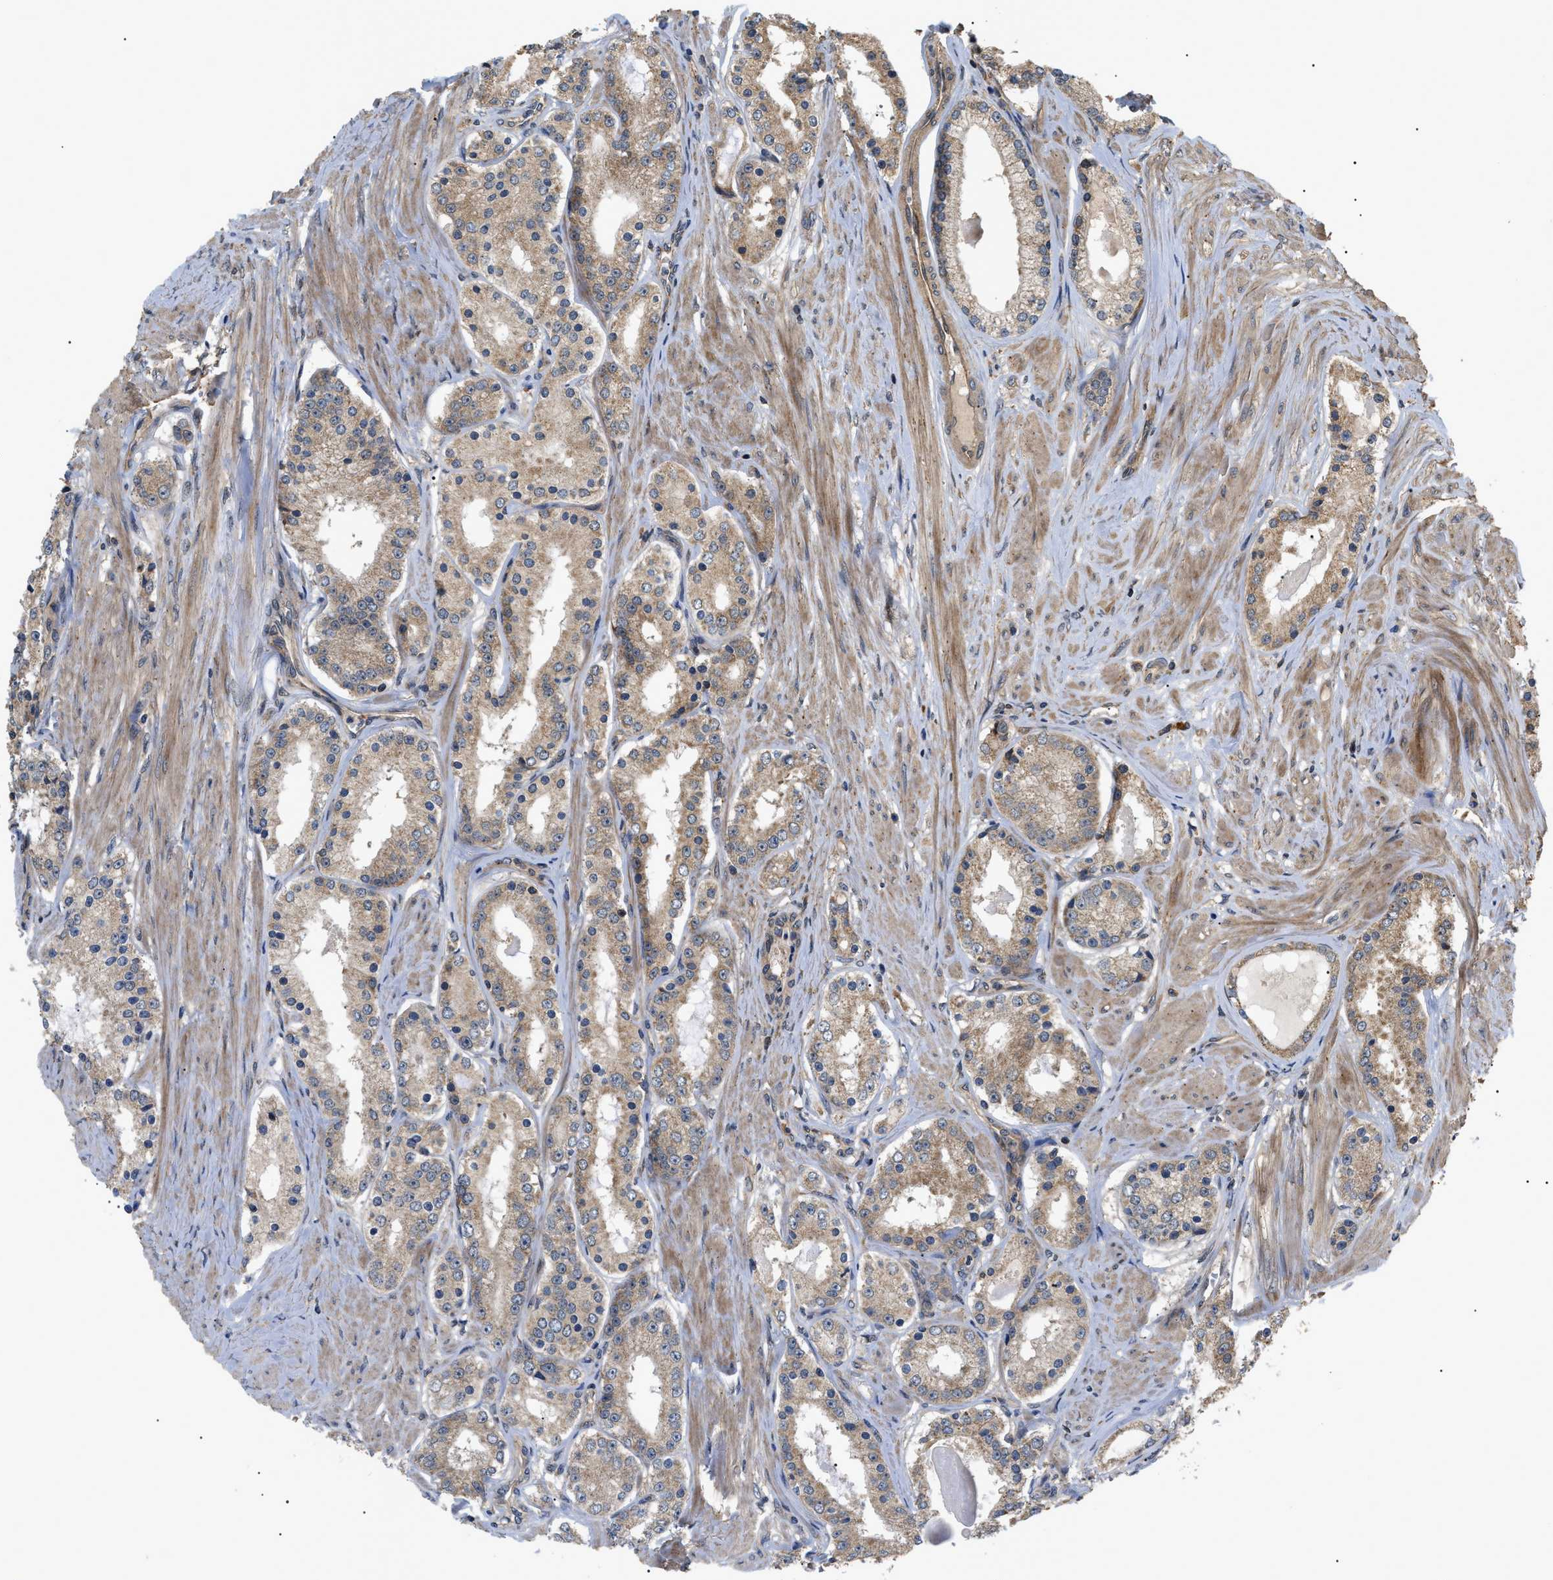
{"staining": {"intensity": "moderate", "quantity": ">75%", "location": "cytoplasmic/membranous"}, "tissue": "prostate cancer", "cell_type": "Tumor cells", "image_type": "cancer", "snomed": [{"axis": "morphology", "description": "Adenocarcinoma, Low grade"}, {"axis": "topography", "description": "Prostate"}], "caption": "A brown stain shows moderate cytoplasmic/membranous staining of a protein in human adenocarcinoma (low-grade) (prostate) tumor cells.", "gene": "ASTL", "patient": {"sex": "male", "age": 63}}